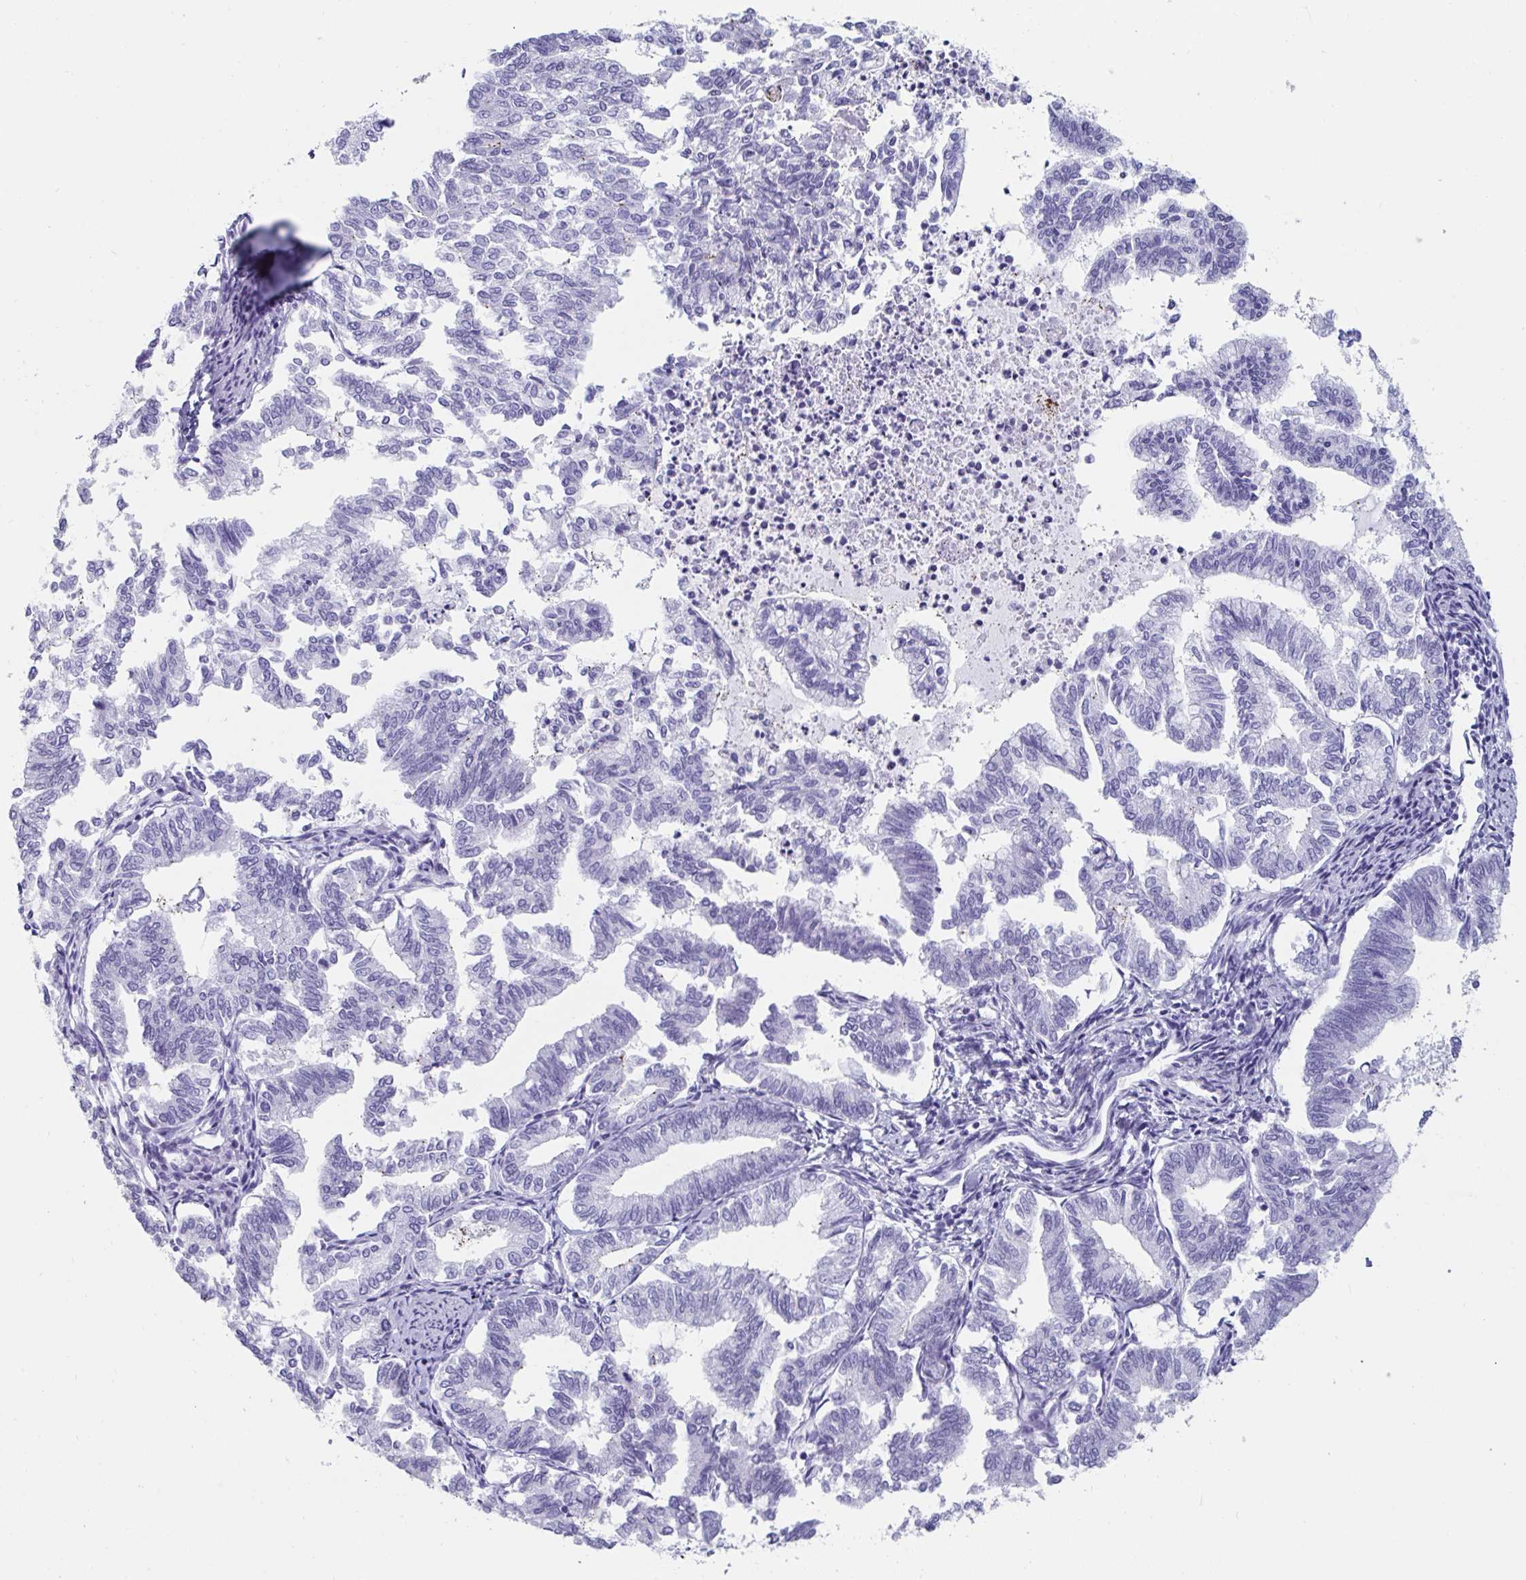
{"staining": {"intensity": "negative", "quantity": "none", "location": "none"}, "tissue": "endometrial cancer", "cell_type": "Tumor cells", "image_type": "cancer", "snomed": [{"axis": "morphology", "description": "Adenocarcinoma, NOS"}, {"axis": "topography", "description": "Endometrium"}], "caption": "The immunohistochemistry (IHC) histopathology image has no significant staining in tumor cells of endometrial cancer (adenocarcinoma) tissue. Brightfield microscopy of immunohistochemistry (IHC) stained with DAB (3,3'-diaminobenzidine) (brown) and hematoxylin (blue), captured at high magnification.", "gene": "GKN2", "patient": {"sex": "female", "age": 79}}